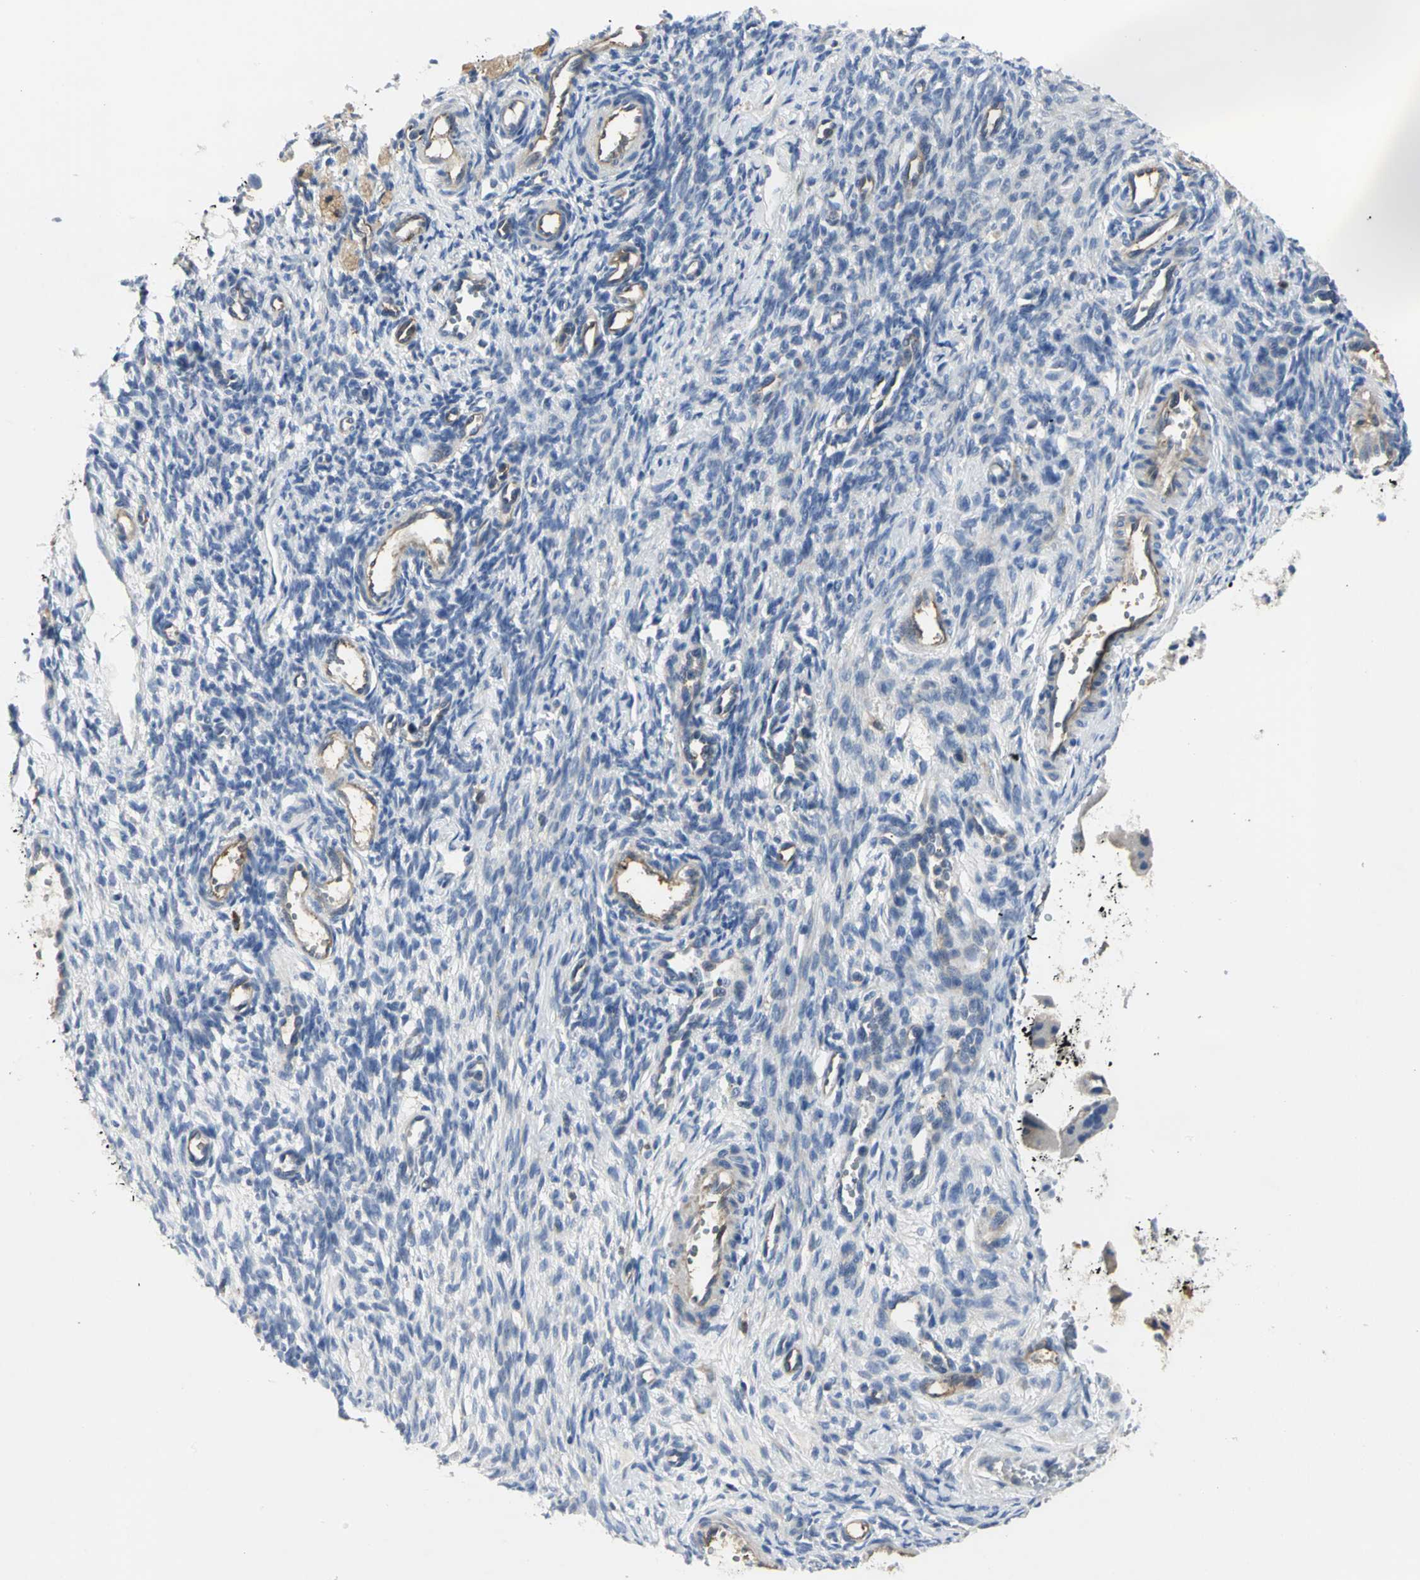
{"staining": {"intensity": "negative", "quantity": "none", "location": "none"}, "tissue": "ovary", "cell_type": "Ovarian stroma cells", "image_type": "normal", "snomed": [{"axis": "morphology", "description": "Normal tissue, NOS"}, {"axis": "topography", "description": "Ovary"}], "caption": "Immunohistochemical staining of benign human ovary reveals no significant expression in ovarian stroma cells. (Immunohistochemistry, brightfield microscopy, high magnification).", "gene": "CHRNB1", "patient": {"sex": "female", "age": 33}}